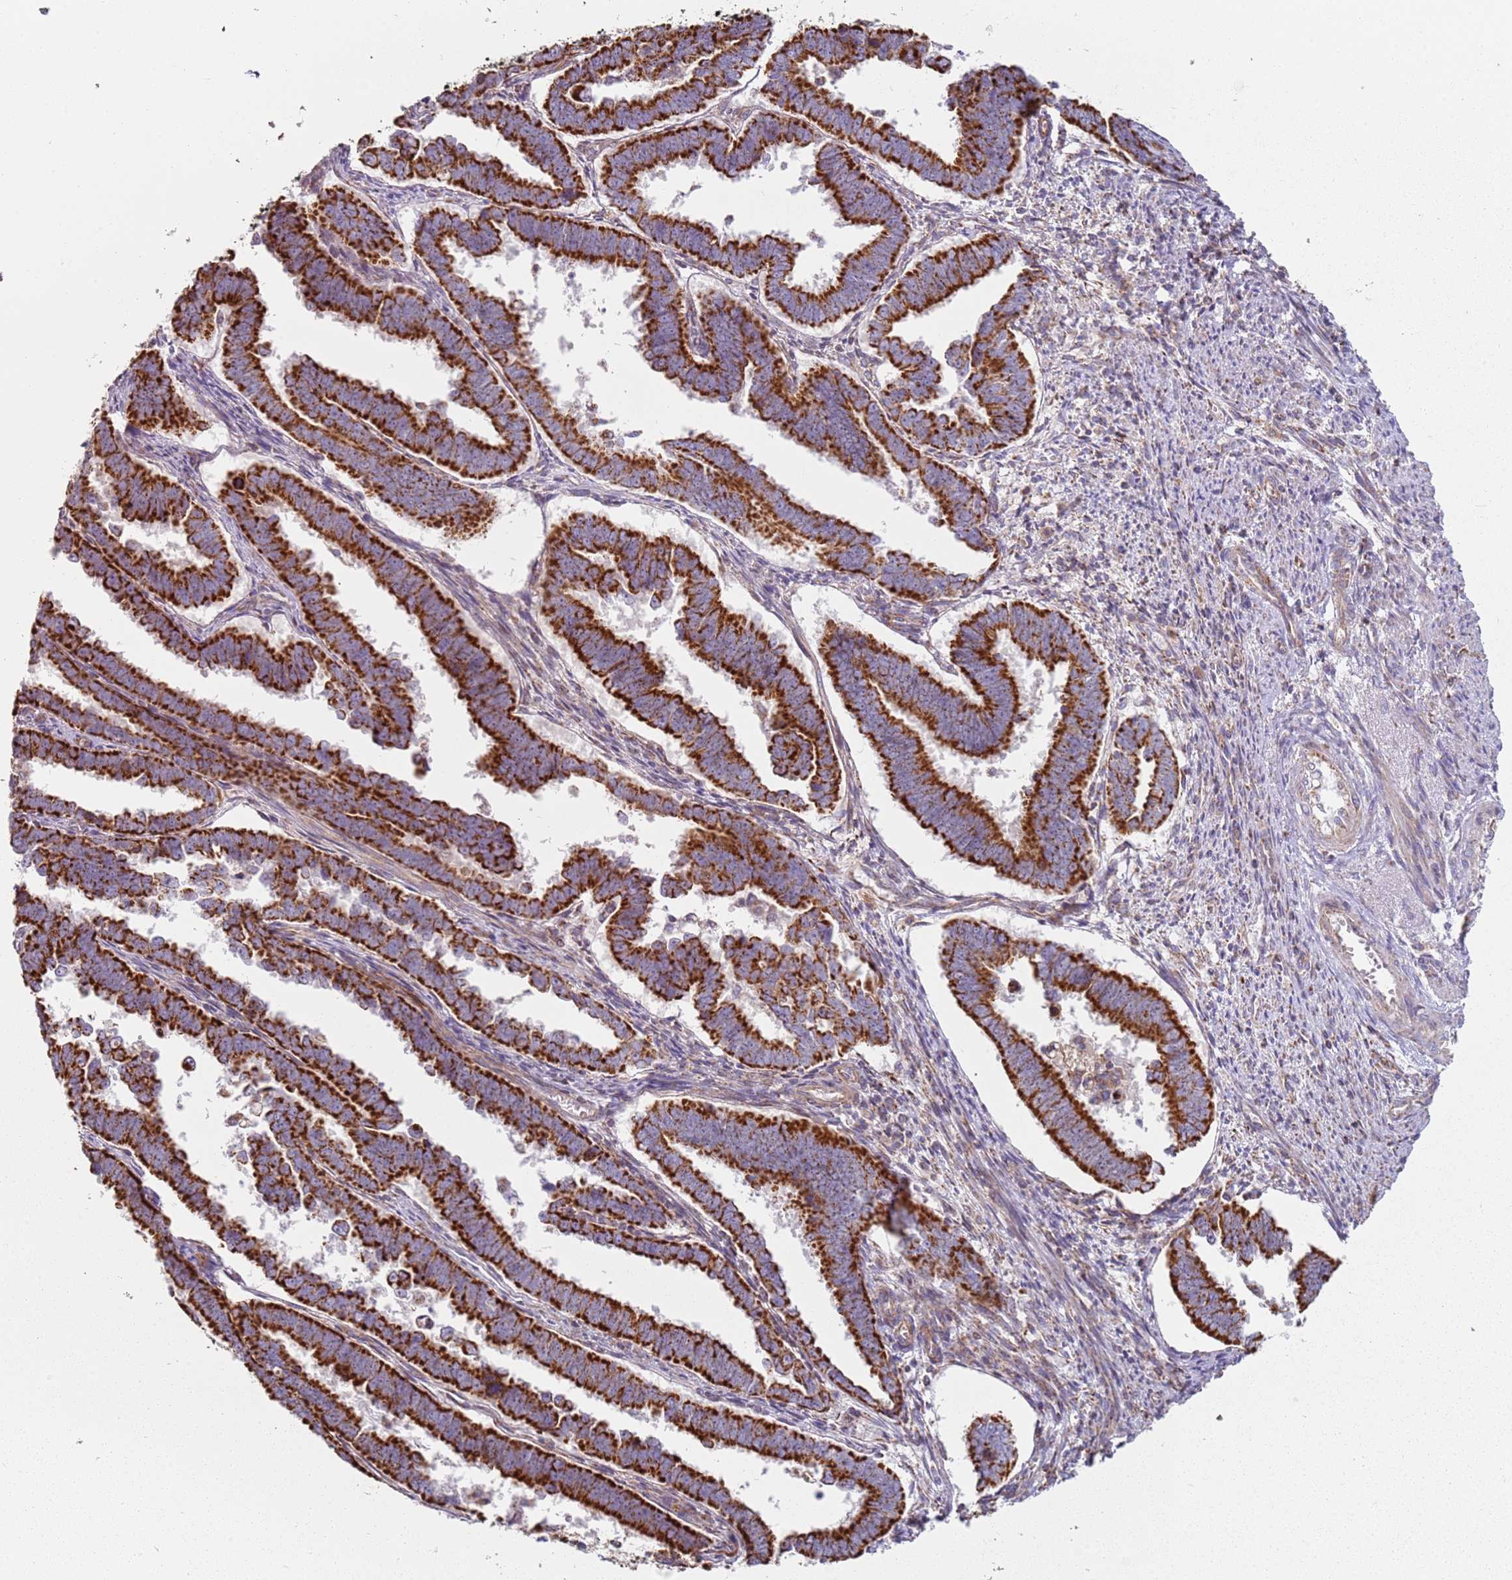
{"staining": {"intensity": "strong", "quantity": ">75%", "location": "cytoplasmic/membranous"}, "tissue": "endometrial cancer", "cell_type": "Tumor cells", "image_type": "cancer", "snomed": [{"axis": "morphology", "description": "Adenocarcinoma, NOS"}, {"axis": "topography", "description": "Endometrium"}], "caption": "Protein expression analysis of adenocarcinoma (endometrial) displays strong cytoplasmic/membranous positivity in approximately >75% of tumor cells. The protein of interest is stained brown, and the nuclei are stained in blue (DAB (3,3'-diaminobenzidine) IHC with brightfield microscopy, high magnification).", "gene": "ALS2", "patient": {"sex": "female", "age": 75}}